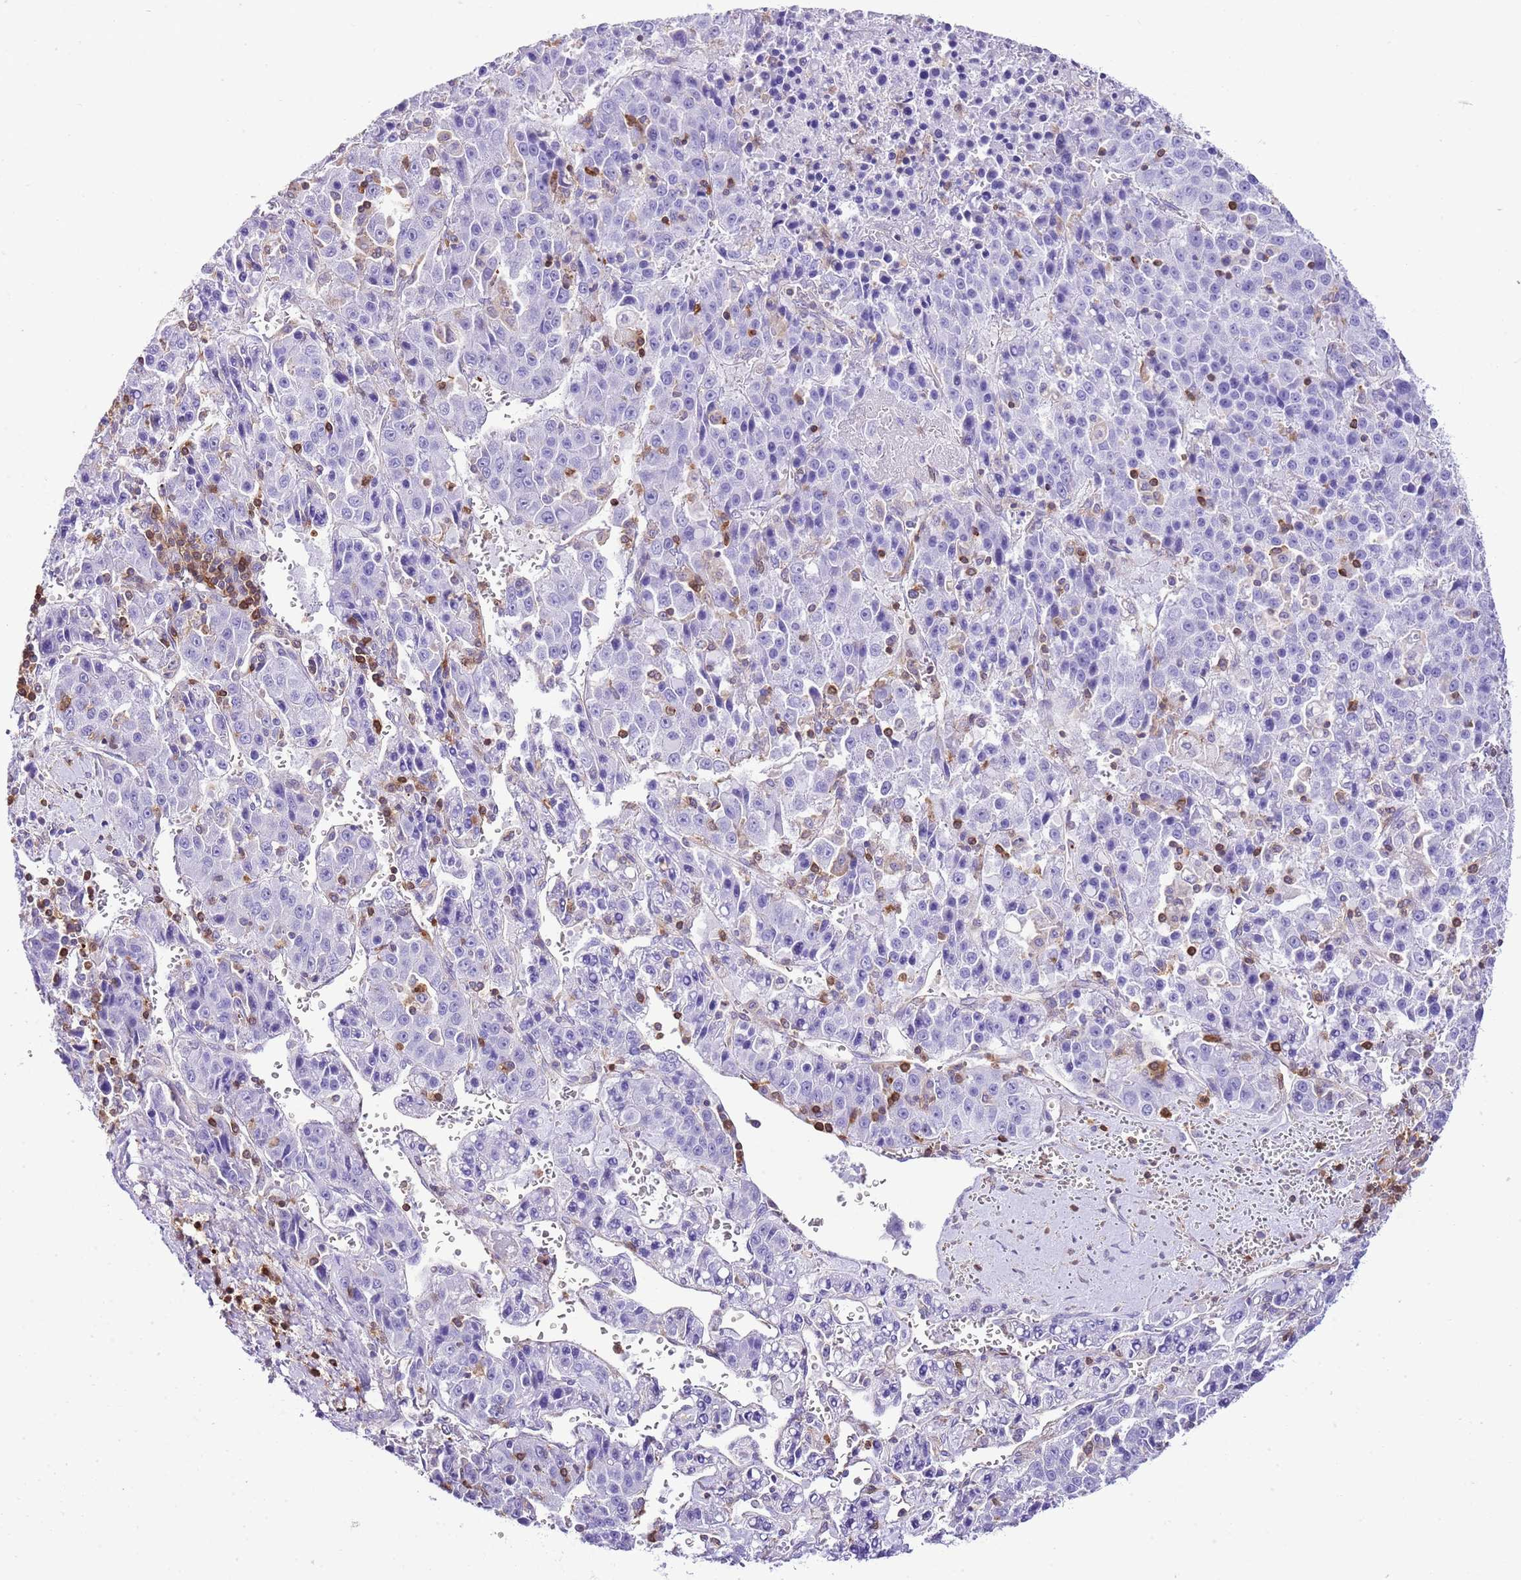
{"staining": {"intensity": "negative", "quantity": "none", "location": "none"}, "tissue": "liver cancer", "cell_type": "Tumor cells", "image_type": "cancer", "snomed": [{"axis": "morphology", "description": "Carcinoma, Hepatocellular, NOS"}, {"axis": "topography", "description": "Liver"}], "caption": "The photomicrograph displays no staining of tumor cells in liver cancer (hepatocellular carcinoma). (Brightfield microscopy of DAB IHC at high magnification).", "gene": "CNN2", "patient": {"sex": "female", "age": 53}}